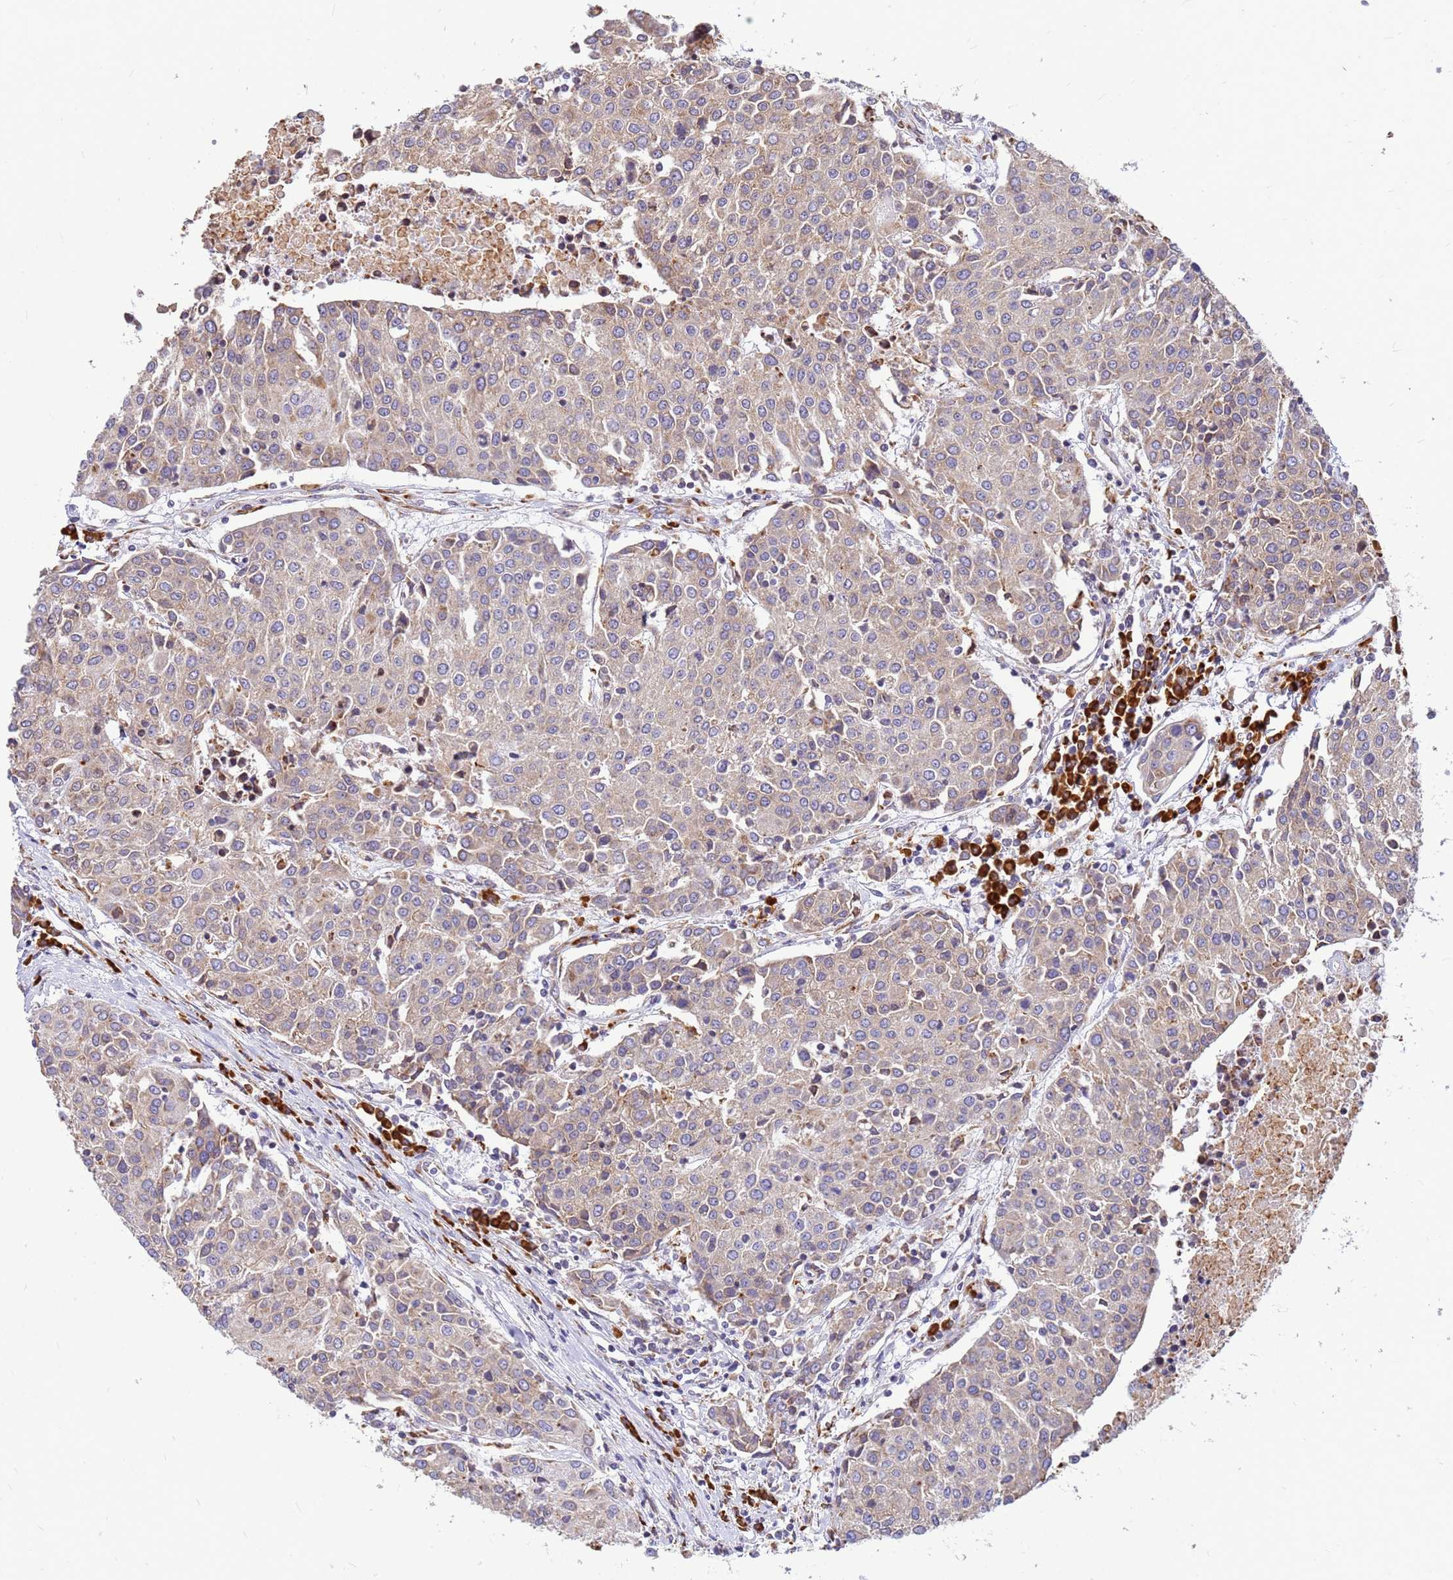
{"staining": {"intensity": "weak", "quantity": "25%-75%", "location": "cytoplasmic/membranous"}, "tissue": "urothelial cancer", "cell_type": "Tumor cells", "image_type": "cancer", "snomed": [{"axis": "morphology", "description": "Urothelial carcinoma, High grade"}, {"axis": "topography", "description": "Urinary bladder"}], "caption": "A high-resolution photomicrograph shows IHC staining of urothelial carcinoma (high-grade), which reveals weak cytoplasmic/membranous staining in about 25%-75% of tumor cells.", "gene": "SSR4", "patient": {"sex": "female", "age": 85}}